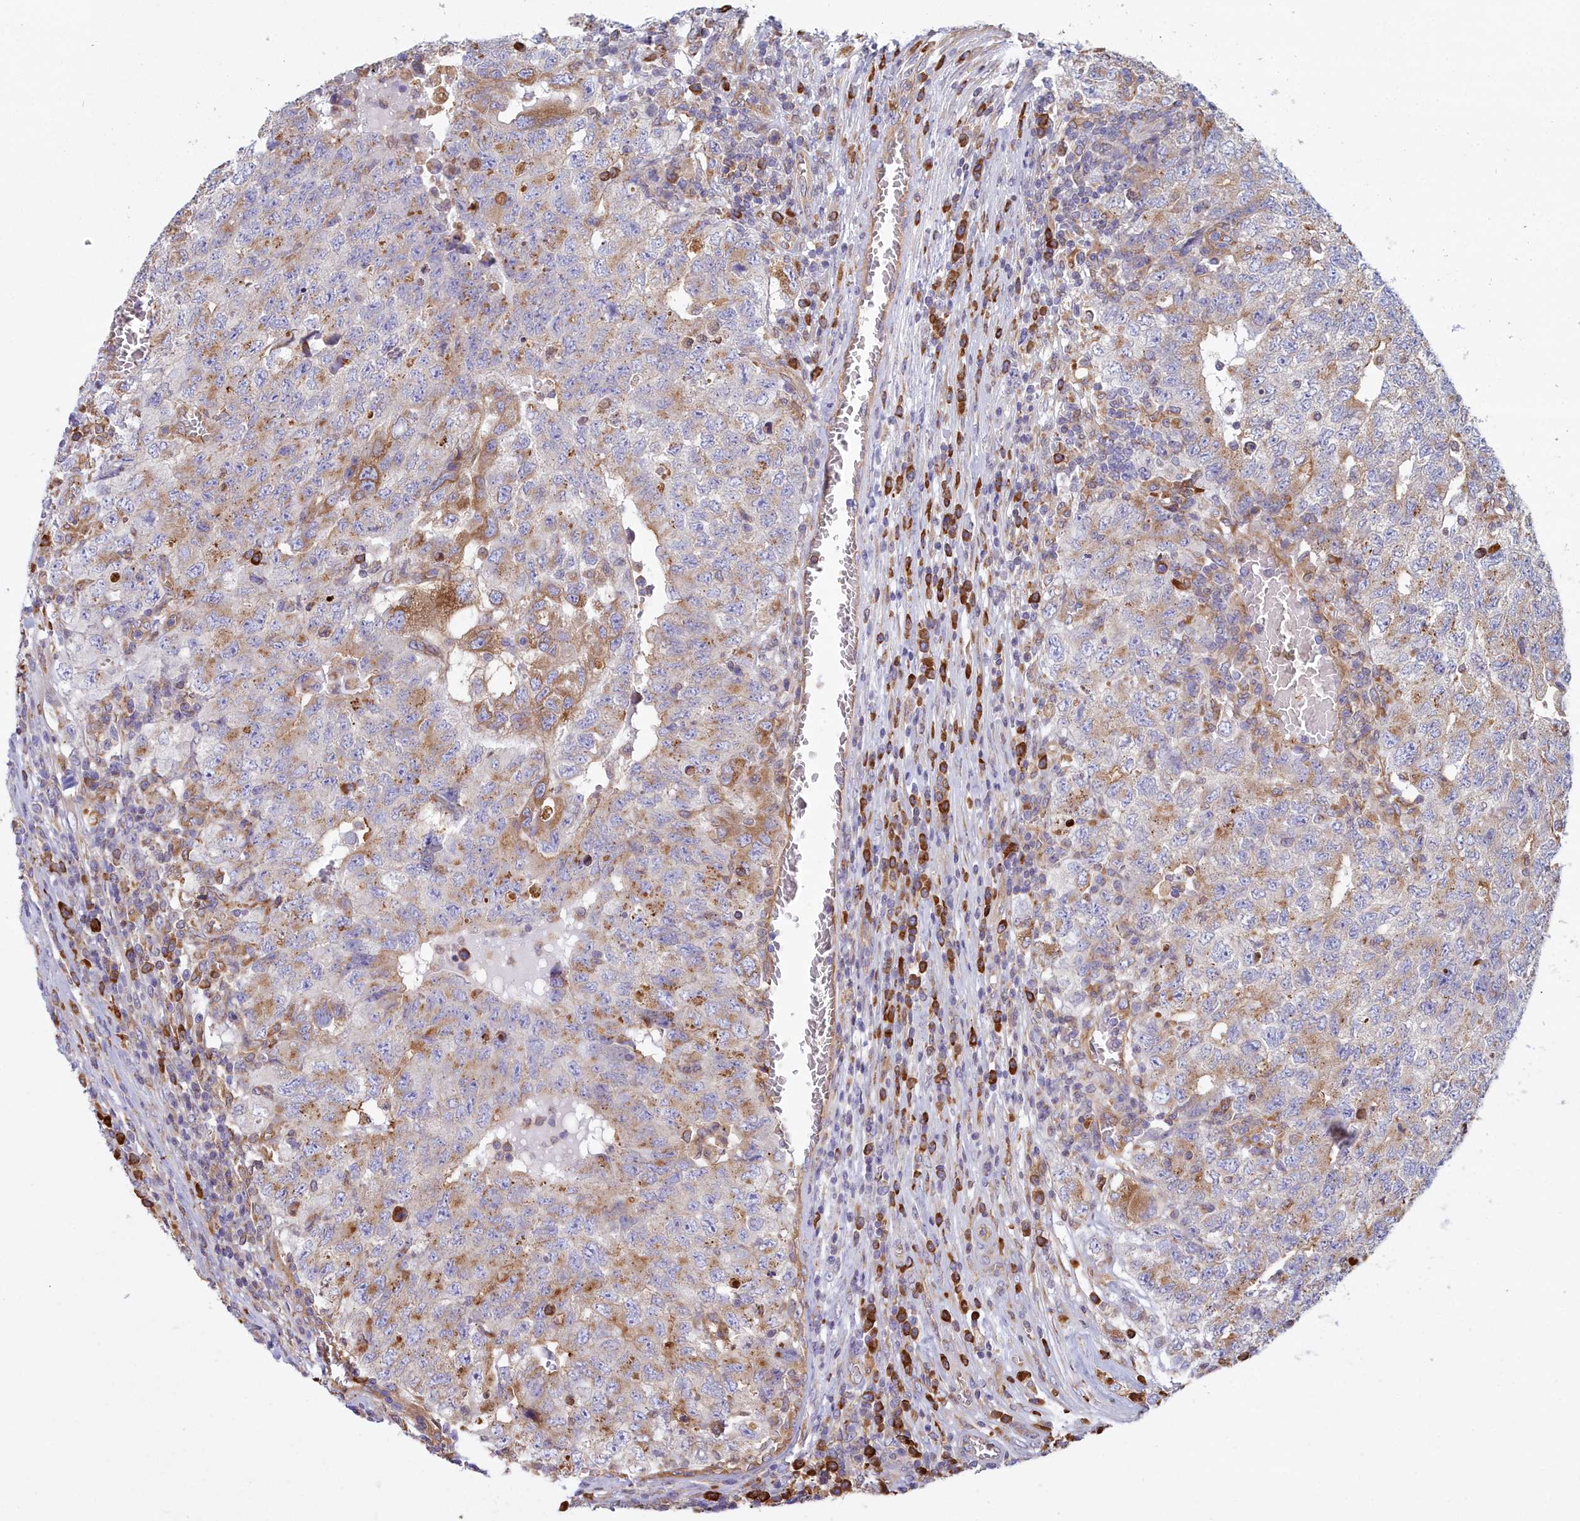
{"staining": {"intensity": "moderate", "quantity": "25%-75%", "location": "cytoplasmic/membranous"}, "tissue": "testis cancer", "cell_type": "Tumor cells", "image_type": "cancer", "snomed": [{"axis": "morphology", "description": "Carcinoma, Embryonal, NOS"}, {"axis": "topography", "description": "Testis"}], "caption": "IHC (DAB (3,3'-diaminobenzidine)) staining of testis cancer reveals moderate cytoplasmic/membranous protein staining in approximately 25%-75% of tumor cells. The staining was performed using DAB, with brown indicating positive protein expression. Nuclei are stained blue with hematoxylin.", "gene": "HM13", "patient": {"sex": "male", "age": 34}}